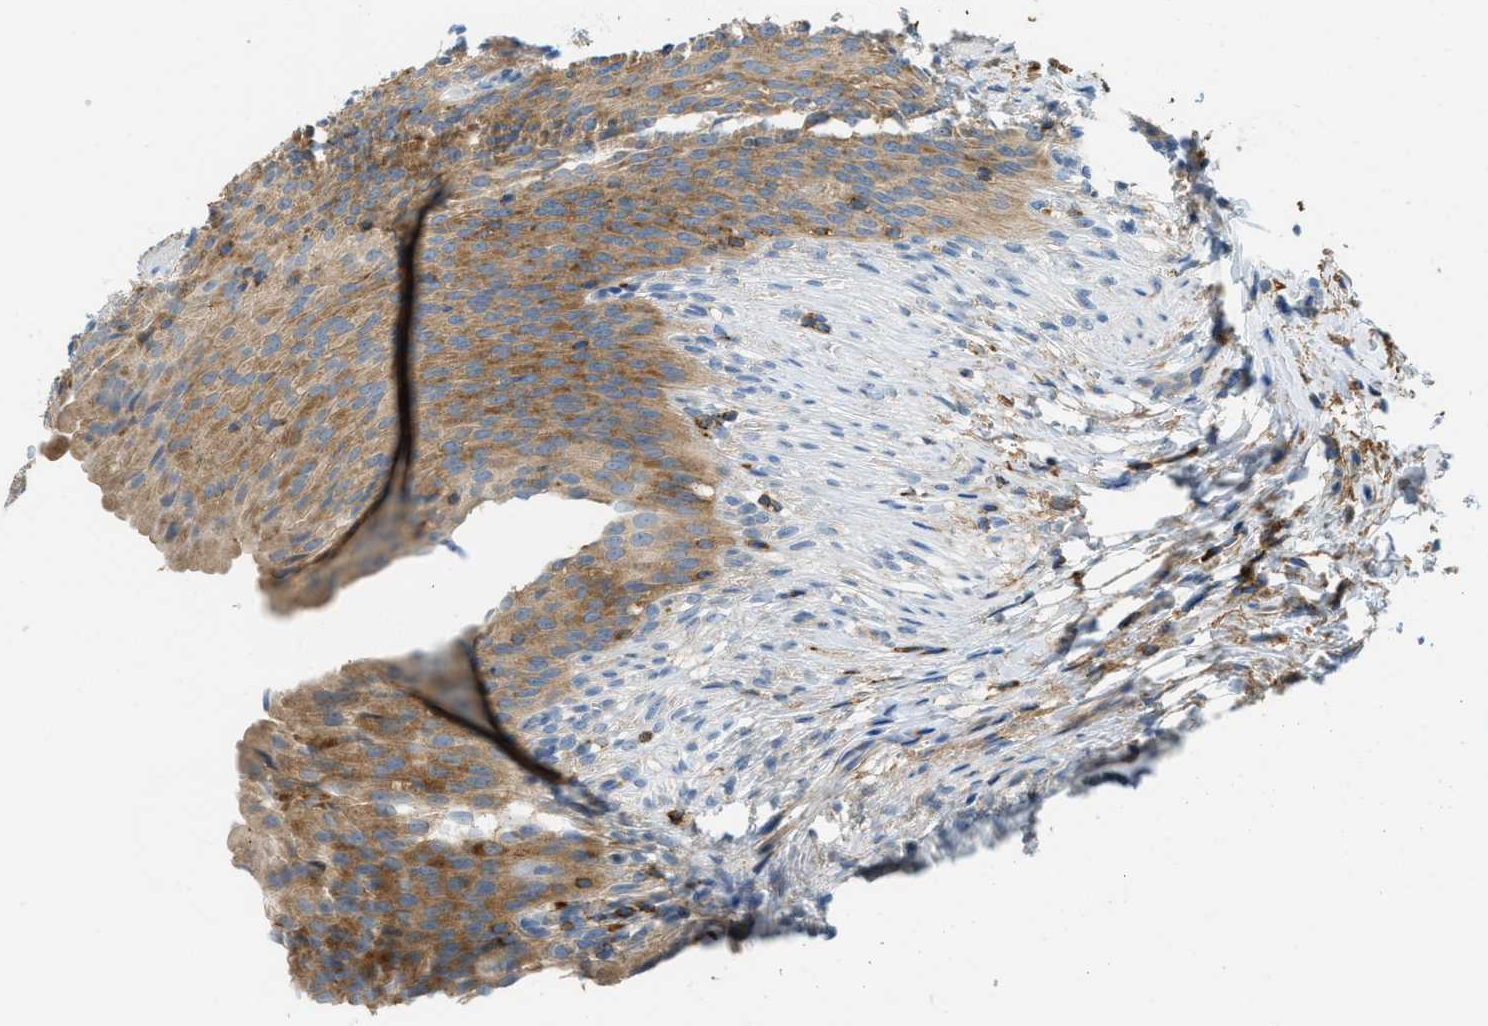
{"staining": {"intensity": "moderate", "quantity": "25%-75%", "location": "cytoplasmic/membranous"}, "tissue": "urinary bladder", "cell_type": "Urothelial cells", "image_type": "normal", "snomed": [{"axis": "morphology", "description": "Normal tissue, NOS"}, {"axis": "topography", "description": "Urinary bladder"}], "caption": "Immunohistochemical staining of normal human urinary bladder demonstrates medium levels of moderate cytoplasmic/membranous staining in about 25%-75% of urothelial cells. (DAB = brown stain, brightfield microscopy at high magnification).", "gene": "PLBD2", "patient": {"sex": "female", "age": 79}}